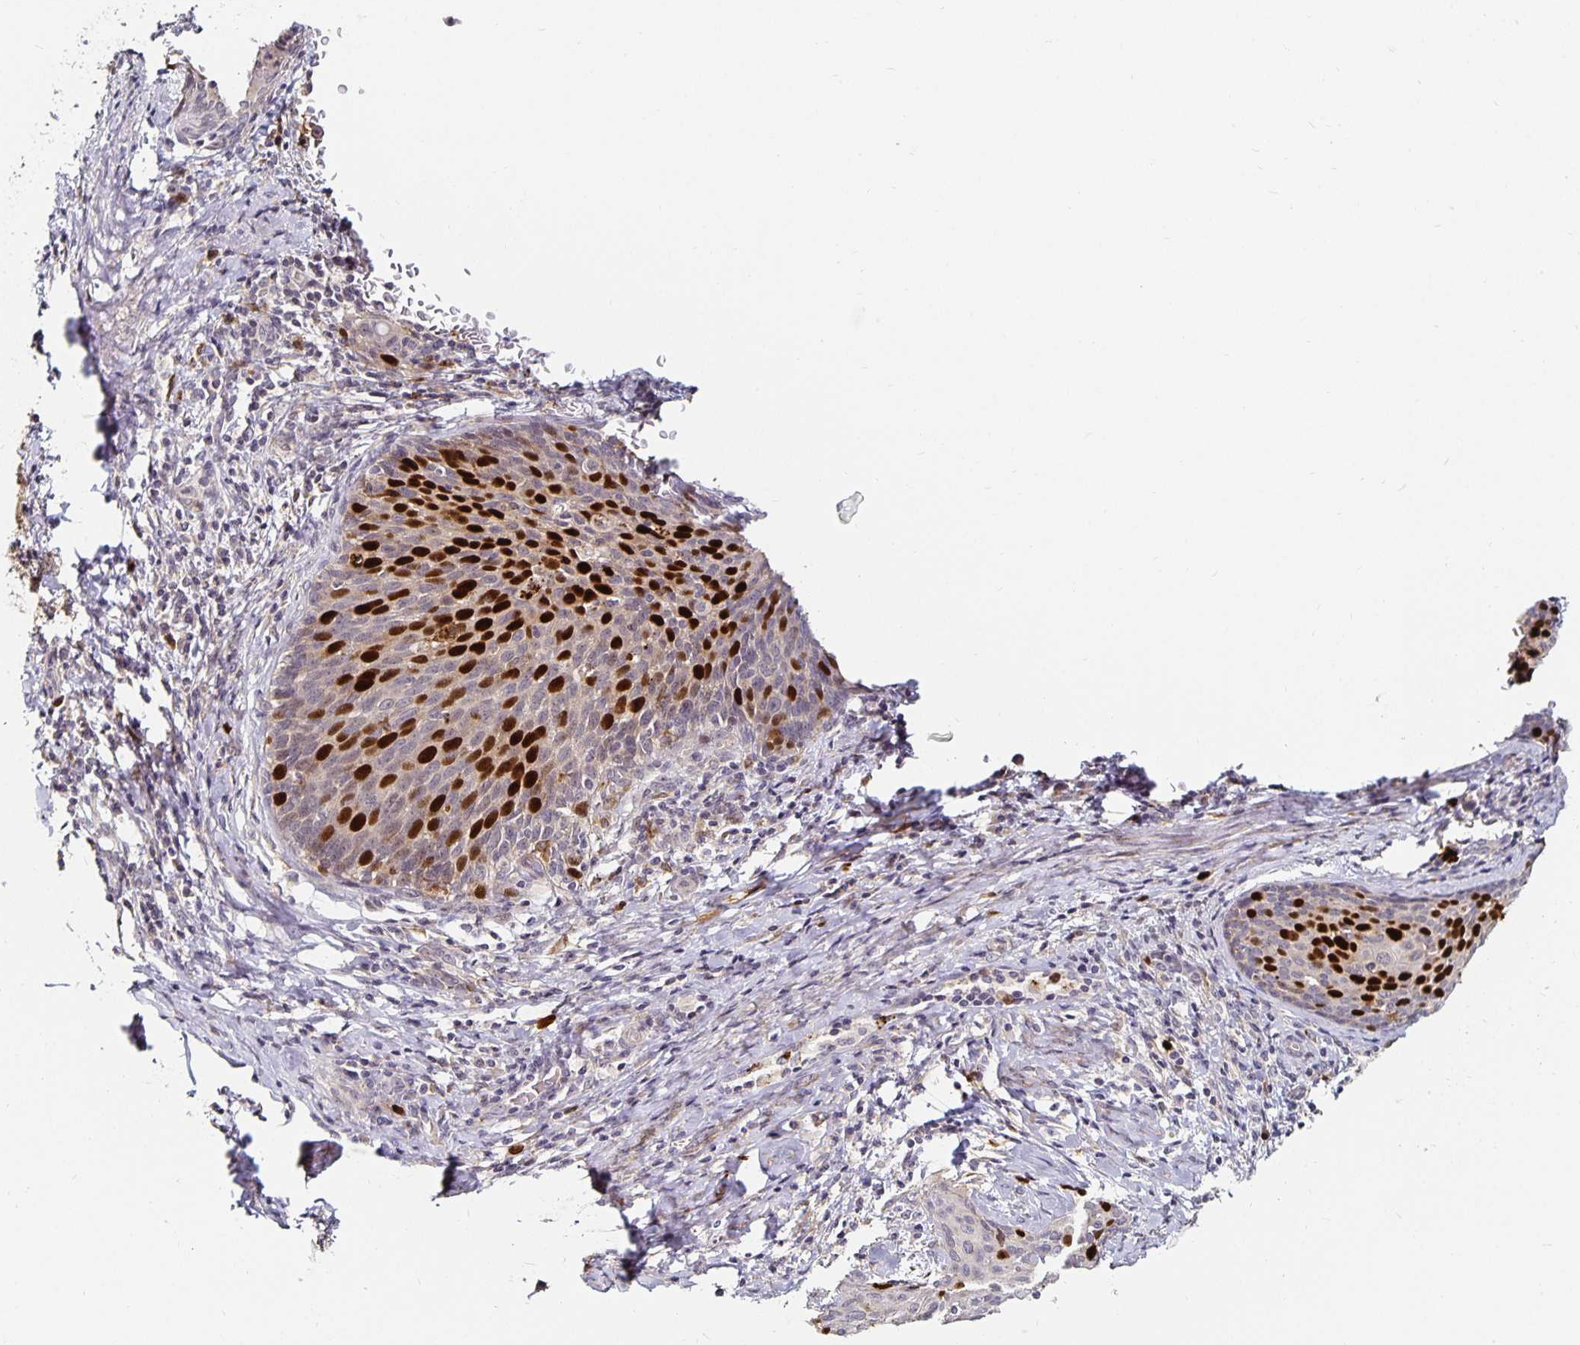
{"staining": {"intensity": "strong", "quantity": "<25%", "location": "nuclear"}, "tissue": "cervical cancer", "cell_type": "Tumor cells", "image_type": "cancer", "snomed": [{"axis": "morphology", "description": "Squamous cell carcinoma, NOS"}, {"axis": "morphology", "description": "Adenocarcinoma, NOS"}, {"axis": "topography", "description": "Cervix"}], "caption": "DAB immunohistochemical staining of human squamous cell carcinoma (cervical) displays strong nuclear protein positivity in about <25% of tumor cells.", "gene": "ANLN", "patient": {"sex": "female", "age": 52}}